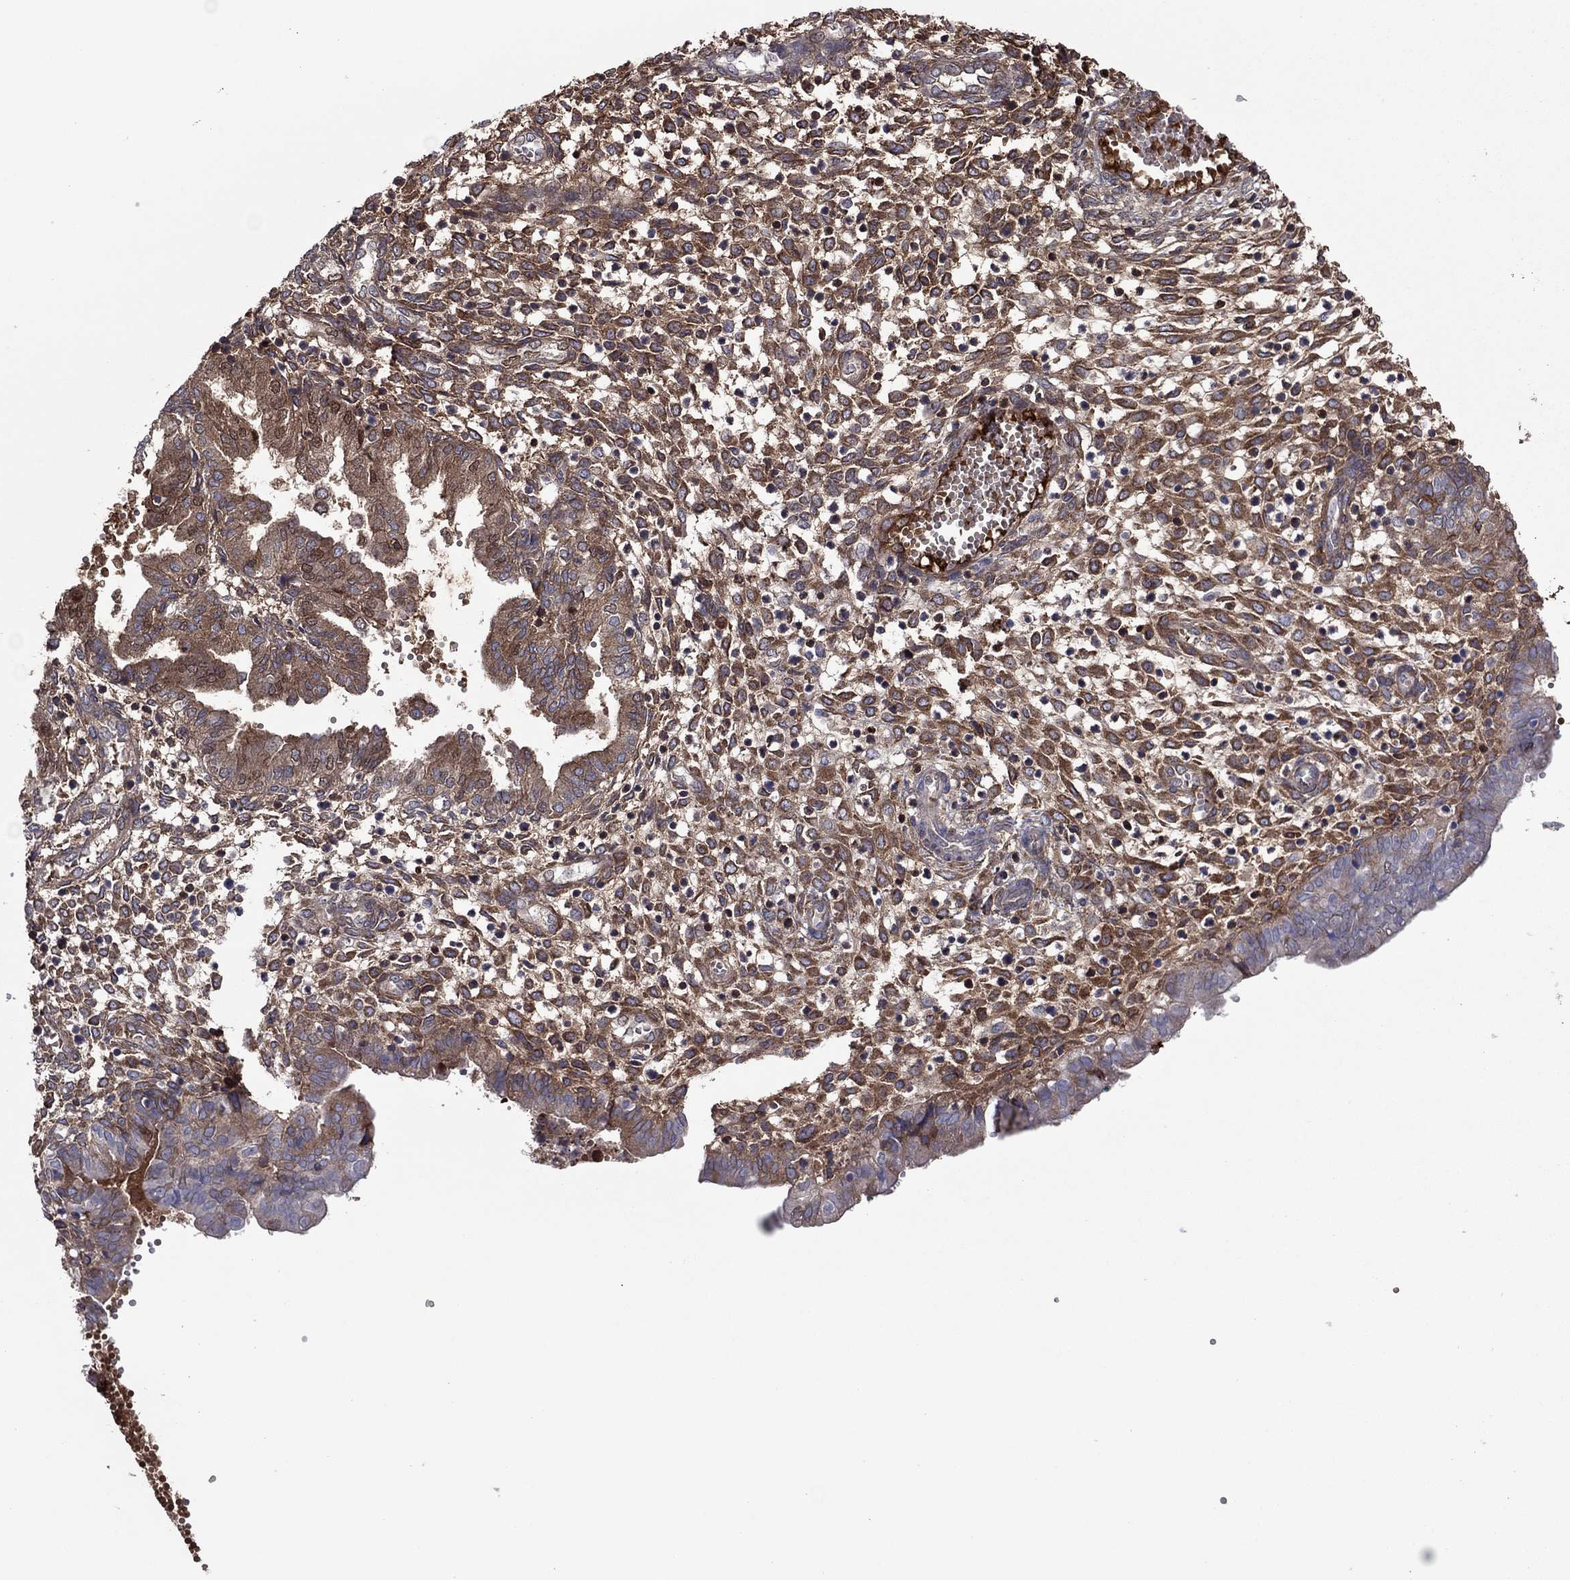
{"staining": {"intensity": "strong", "quantity": "25%-75%", "location": "cytoplasmic/membranous"}, "tissue": "endometrium", "cell_type": "Cells in endometrial stroma", "image_type": "normal", "snomed": [{"axis": "morphology", "description": "Normal tissue, NOS"}, {"axis": "topography", "description": "Endometrium"}], "caption": "Protein expression analysis of normal human endometrium reveals strong cytoplasmic/membranous staining in about 25%-75% of cells in endometrial stroma. The staining is performed using DAB brown chromogen to label protein expression. The nuclei are counter-stained blue using hematoxylin.", "gene": "HPX", "patient": {"sex": "female", "age": 43}}